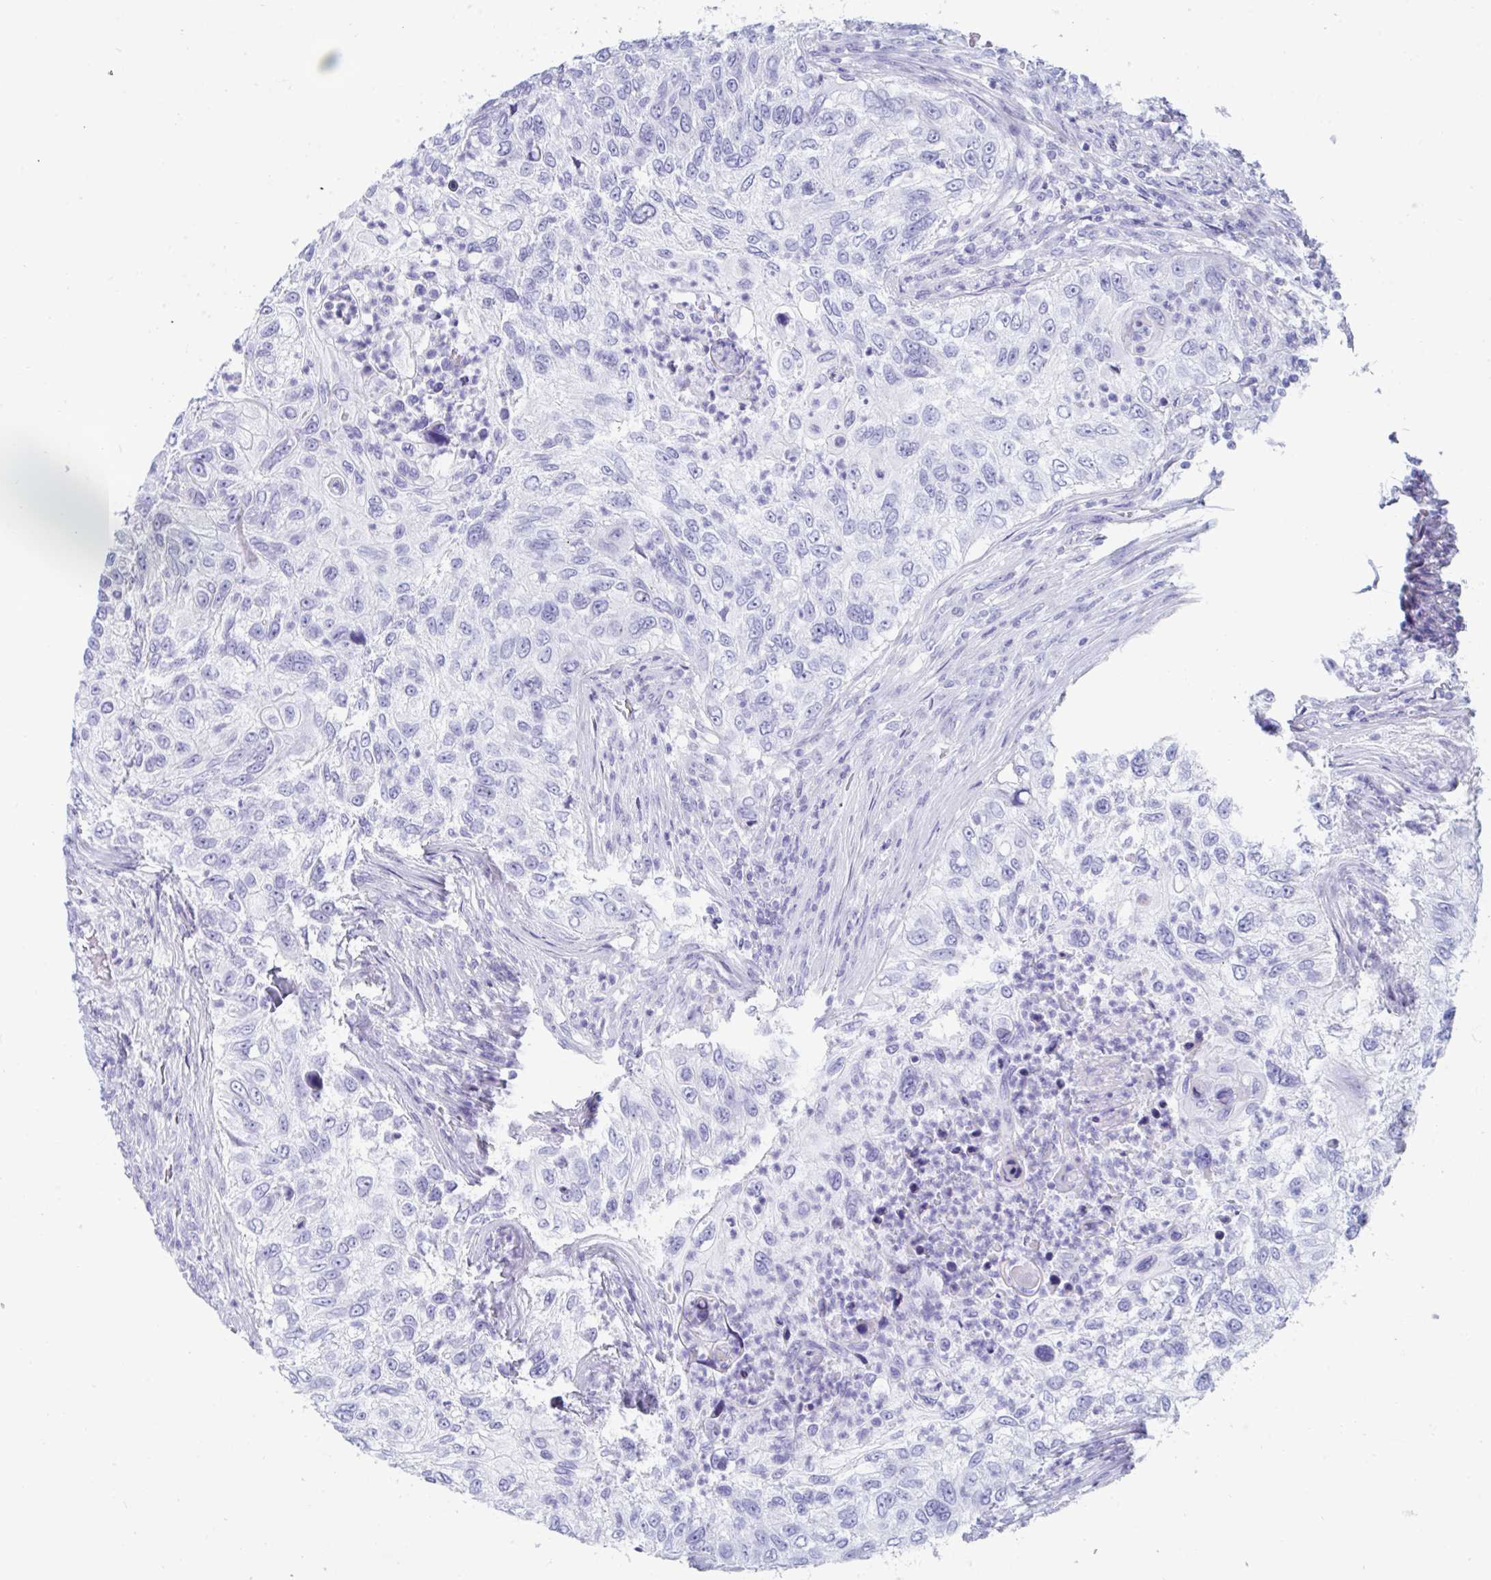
{"staining": {"intensity": "negative", "quantity": "none", "location": "none"}, "tissue": "urothelial cancer", "cell_type": "Tumor cells", "image_type": "cancer", "snomed": [{"axis": "morphology", "description": "Urothelial carcinoma, High grade"}, {"axis": "topography", "description": "Urinary bladder"}], "caption": "IHC image of neoplastic tissue: urothelial carcinoma (high-grade) stained with DAB exhibits no significant protein expression in tumor cells.", "gene": "GKN2", "patient": {"sex": "female", "age": 60}}